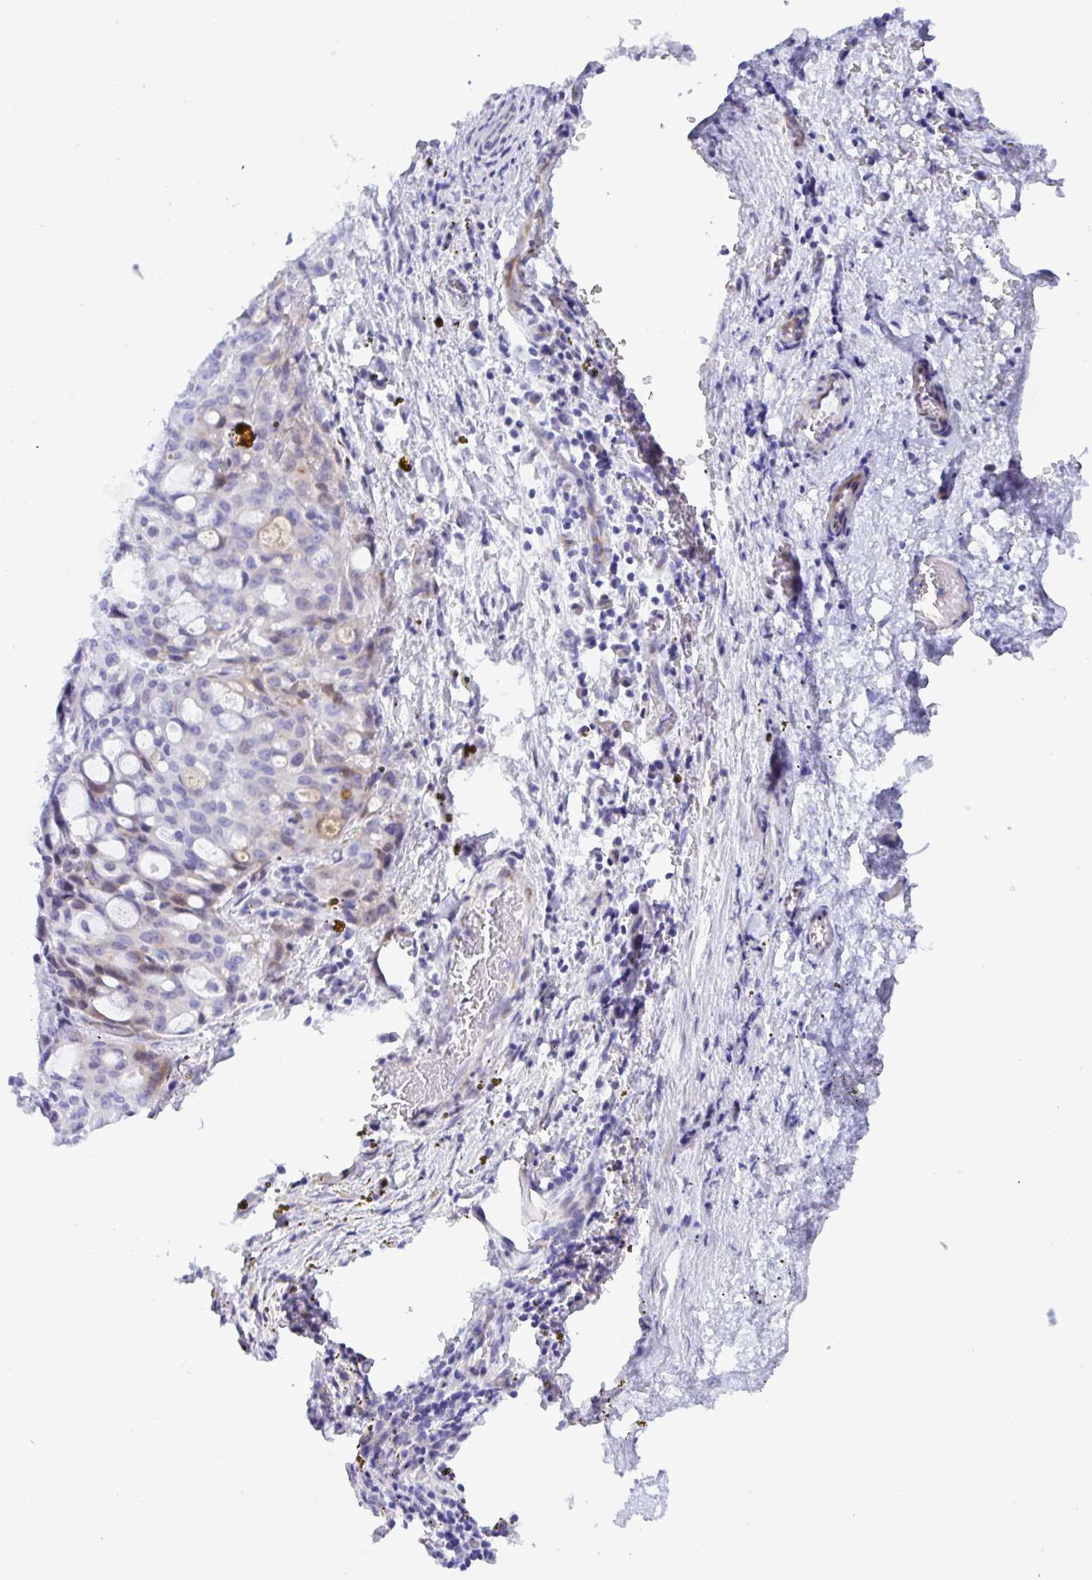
{"staining": {"intensity": "weak", "quantity": "<25%", "location": "cytoplasmic/membranous,nuclear"}, "tissue": "lung cancer", "cell_type": "Tumor cells", "image_type": "cancer", "snomed": [{"axis": "morphology", "description": "Adenocarcinoma, NOS"}, {"axis": "topography", "description": "Lung"}], "caption": "IHC micrograph of neoplastic tissue: lung adenocarcinoma stained with DAB (3,3'-diaminobenzidine) reveals no significant protein staining in tumor cells. (DAB (3,3'-diaminobenzidine) immunohistochemistry (IHC), high magnification).", "gene": "ZNF713", "patient": {"sex": "female", "age": 44}}